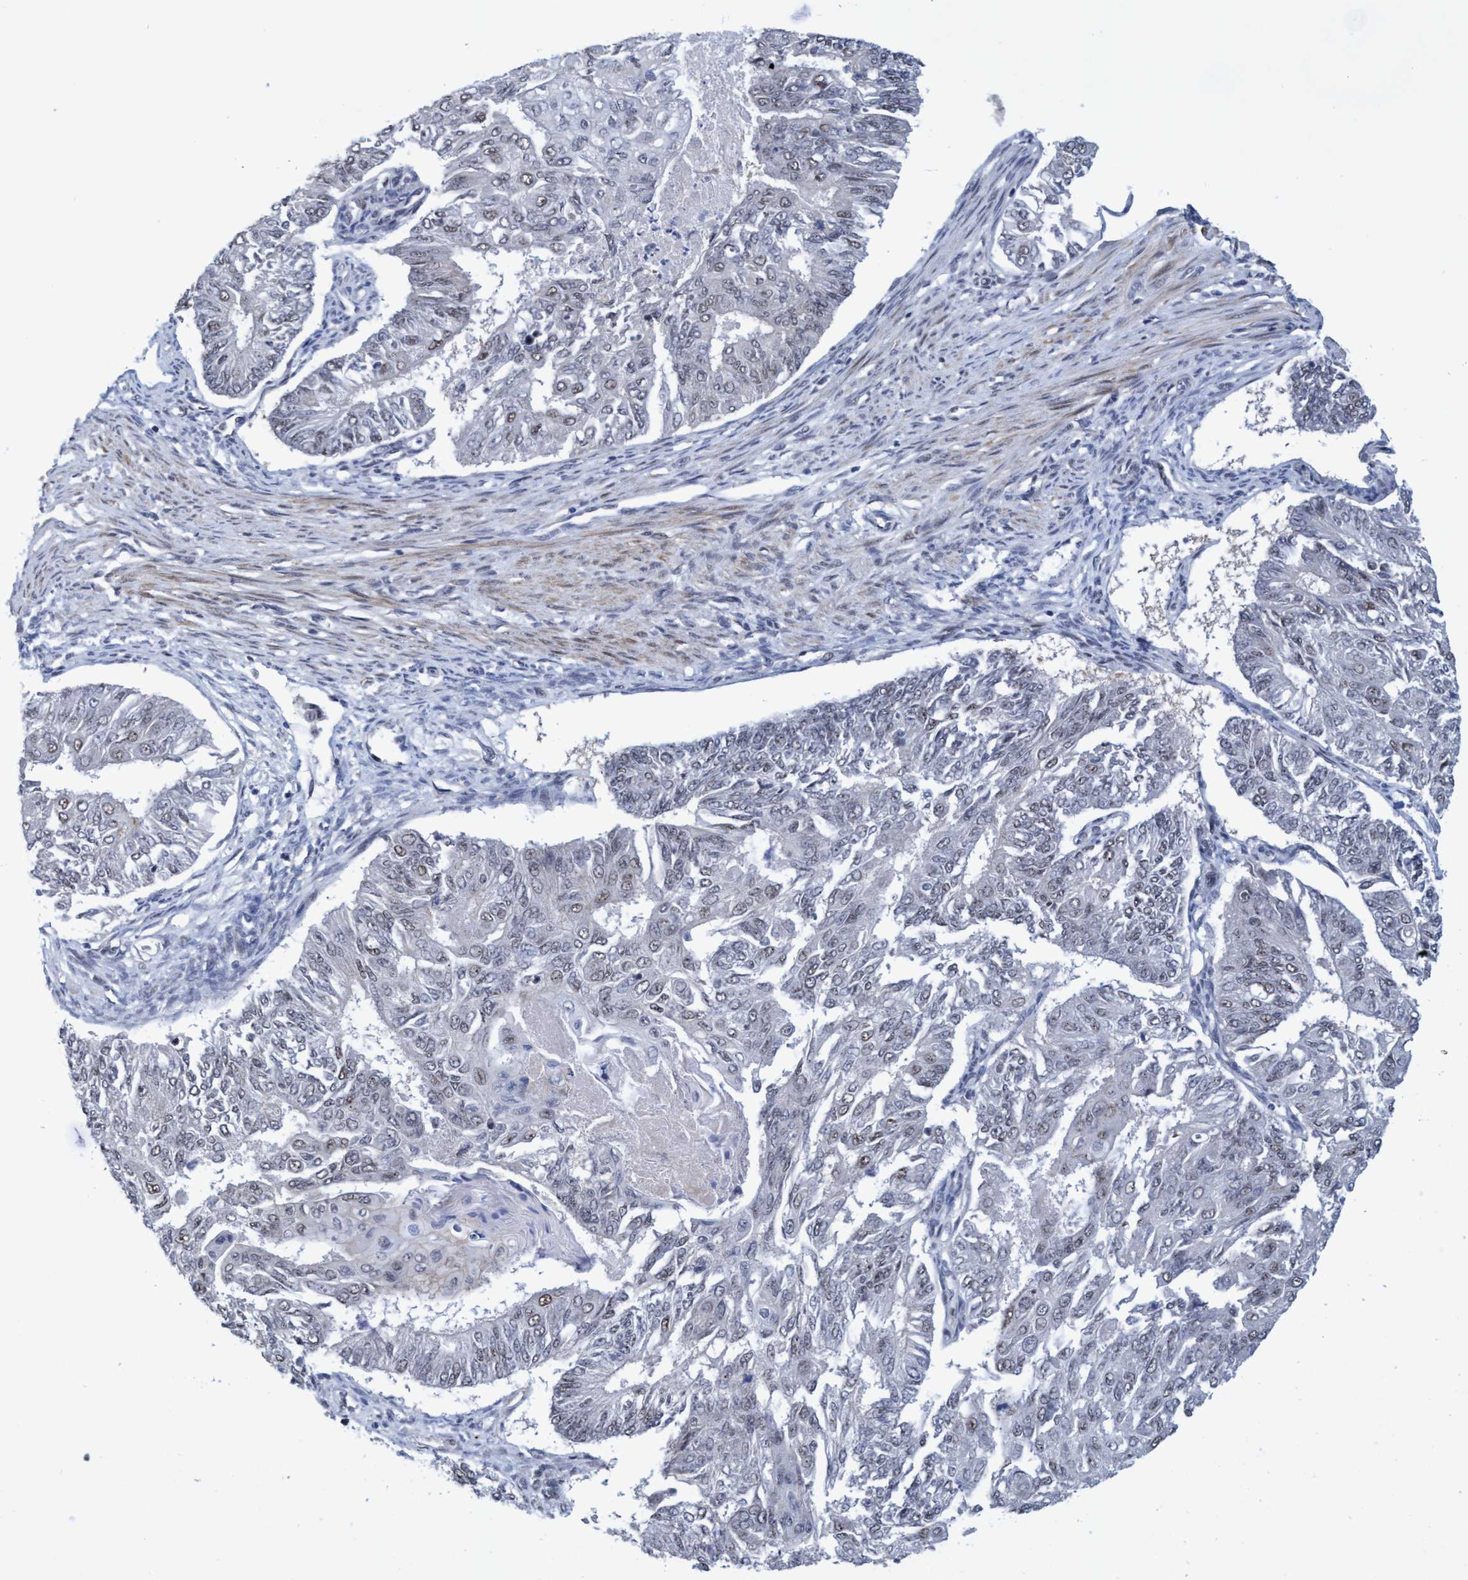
{"staining": {"intensity": "weak", "quantity": "<25%", "location": "nuclear"}, "tissue": "endometrial cancer", "cell_type": "Tumor cells", "image_type": "cancer", "snomed": [{"axis": "morphology", "description": "Adenocarcinoma, NOS"}, {"axis": "topography", "description": "Endometrium"}], "caption": "A micrograph of human endometrial cancer (adenocarcinoma) is negative for staining in tumor cells.", "gene": "C9orf78", "patient": {"sex": "female", "age": 32}}